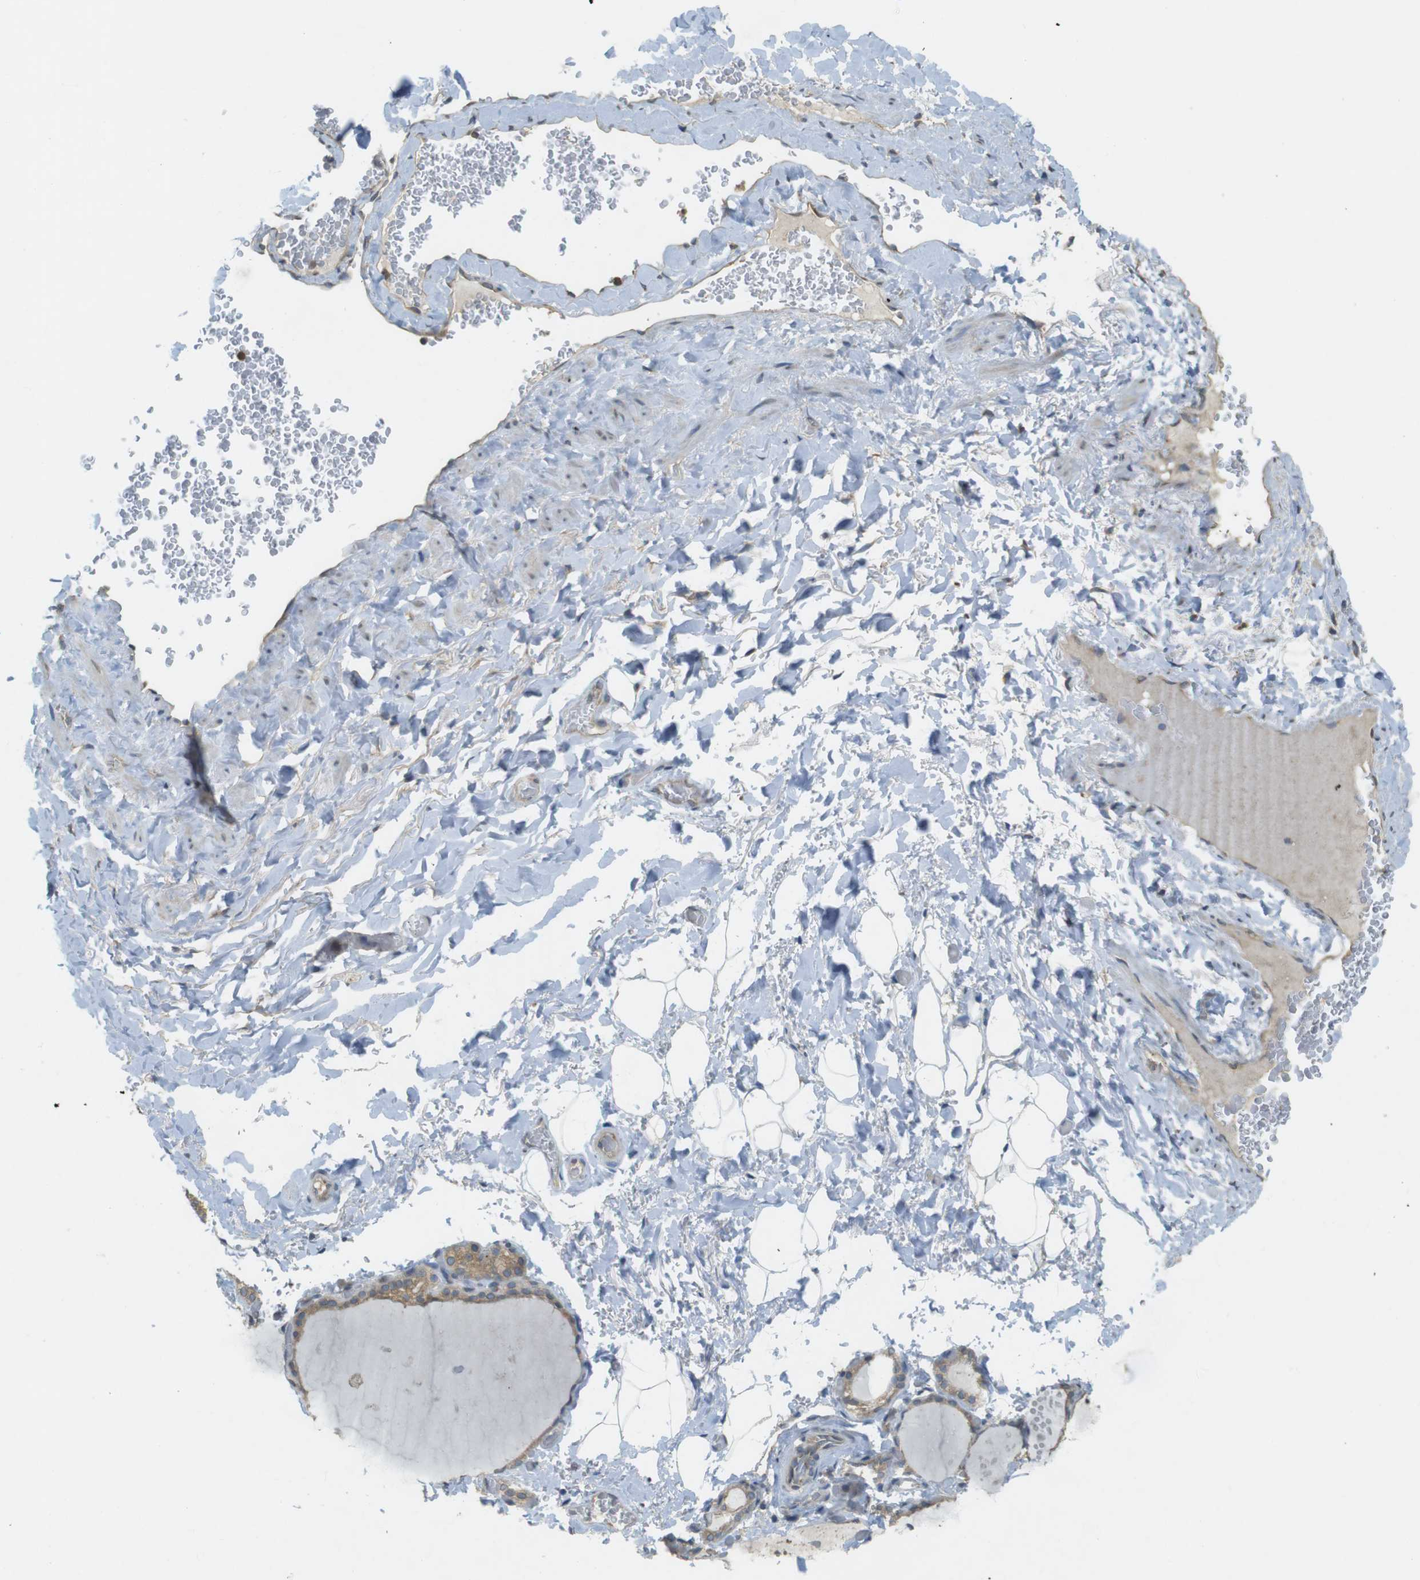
{"staining": {"intensity": "weak", "quantity": ">75%", "location": "cytoplasmic/membranous"}, "tissue": "thyroid gland", "cell_type": "Glandular cells", "image_type": "normal", "snomed": [{"axis": "morphology", "description": "Normal tissue, NOS"}, {"axis": "topography", "description": "Thyroid gland"}], "caption": "Thyroid gland stained with DAB IHC displays low levels of weak cytoplasmic/membranous positivity in about >75% of glandular cells.", "gene": "KIF5B", "patient": {"sex": "male", "age": 61}}